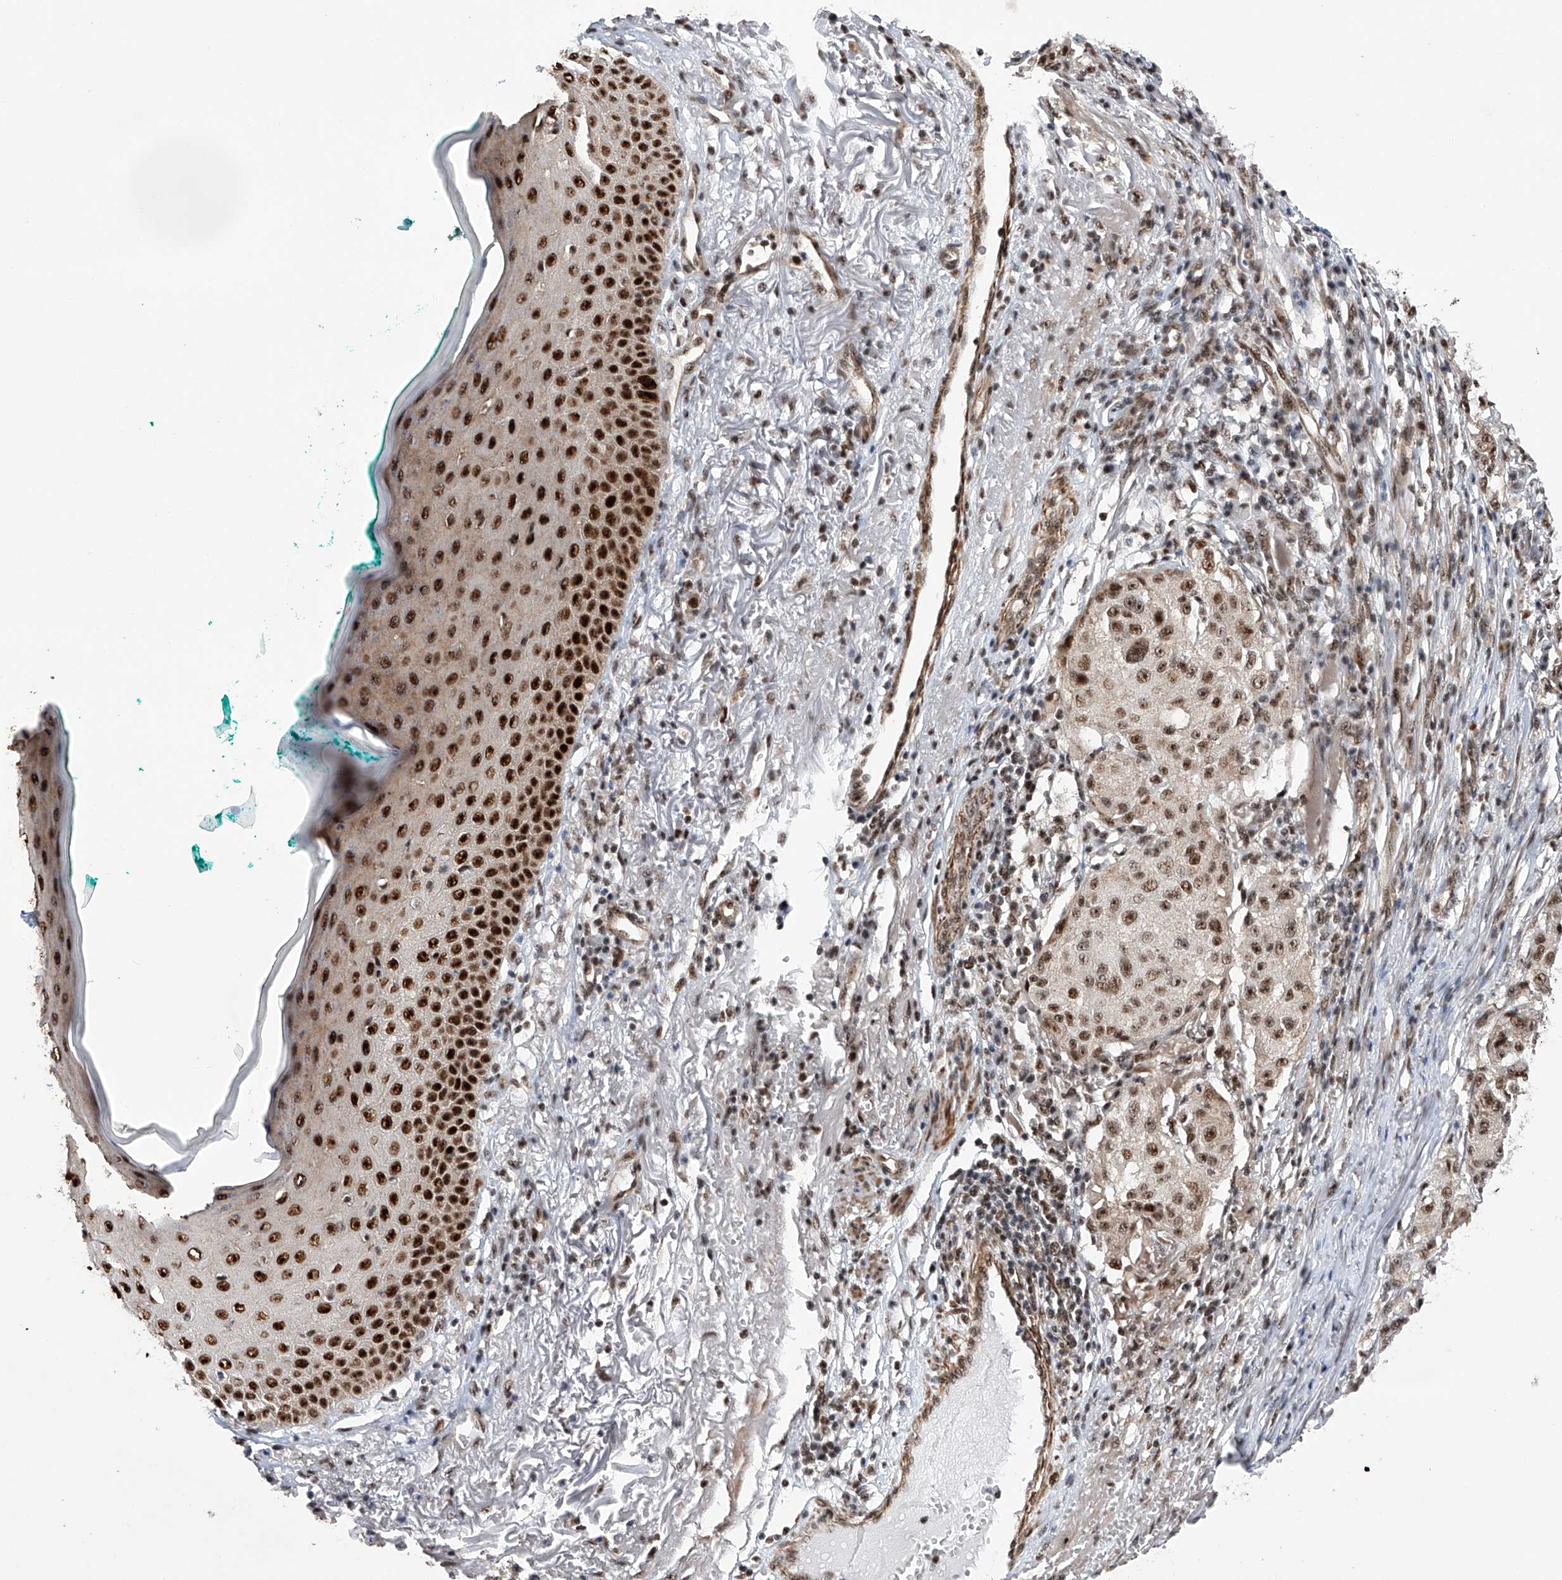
{"staining": {"intensity": "moderate", "quantity": ">75%", "location": "nuclear"}, "tissue": "melanoma", "cell_type": "Tumor cells", "image_type": "cancer", "snomed": [{"axis": "morphology", "description": "Necrosis, NOS"}, {"axis": "morphology", "description": "Malignant melanoma, NOS"}, {"axis": "topography", "description": "Skin"}], "caption": "Immunohistochemistry (DAB (3,3'-diaminobenzidine)) staining of malignant melanoma shows moderate nuclear protein expression in approximately >75% of tumor cells.", "gene": "NFATC4", "patient": {"sex": "female", "age": 87}}